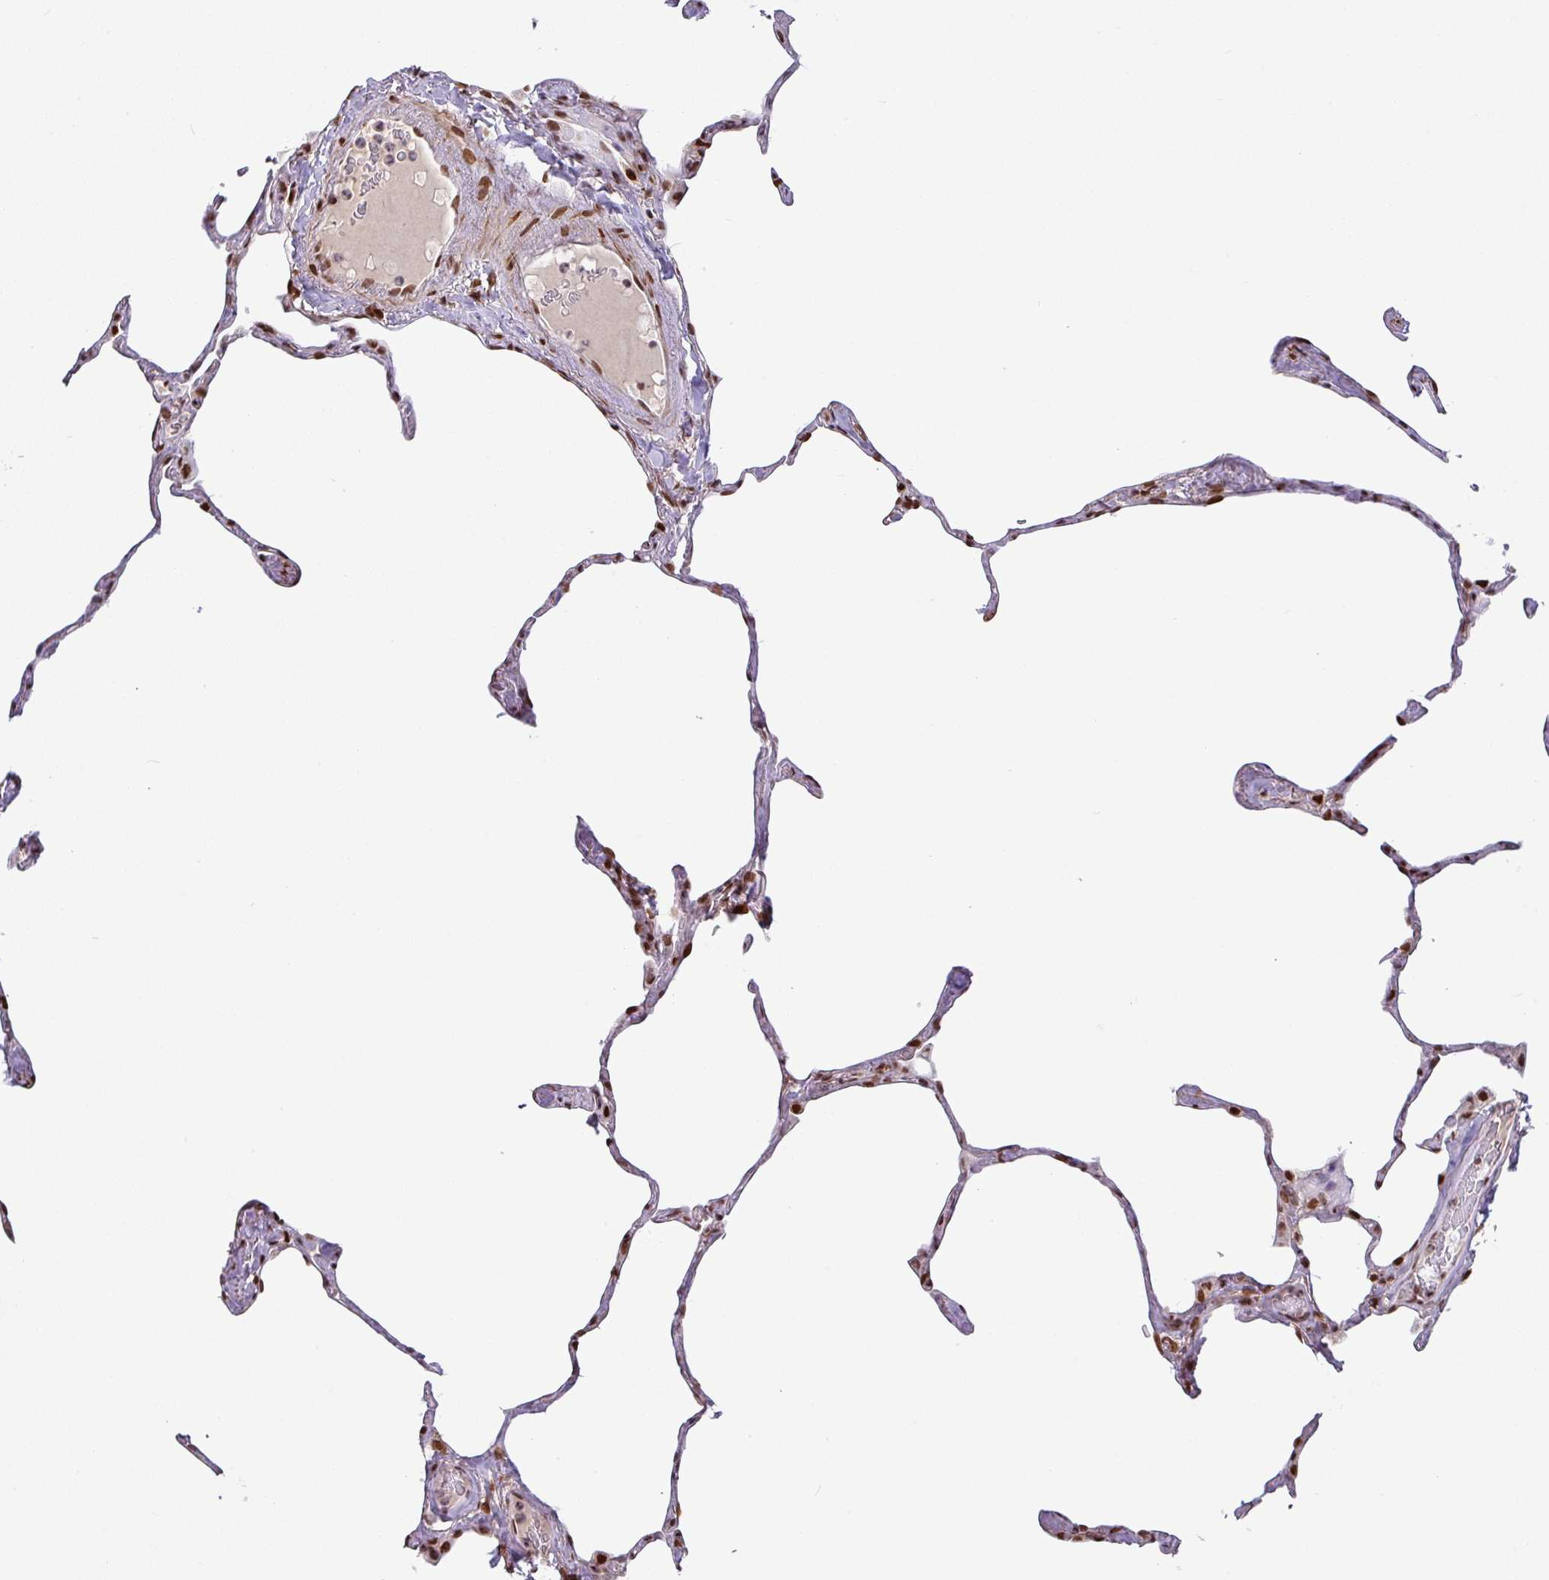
{"staining": {"intensity": "strong", "quantity": "25%-75%", "location": "nuclear"}, "tissue": "lung", "cell_type": "Alveolar cells", "image_type": "normal", "snomed": [{"axis": "morphology", "description": "Normal tissue, NOS"}, {"axis": "topography", "description": "Lung"}], "caption": "Brown immunohistochemical staining in benign lung displays strong nuclear expression in approximately 25%-75% of alveolar cells. (Brightfield microscopy of DAB IHC at high magnification).", "gene": "SRSF2", "patient": {"sex": "male", "age": 65}}